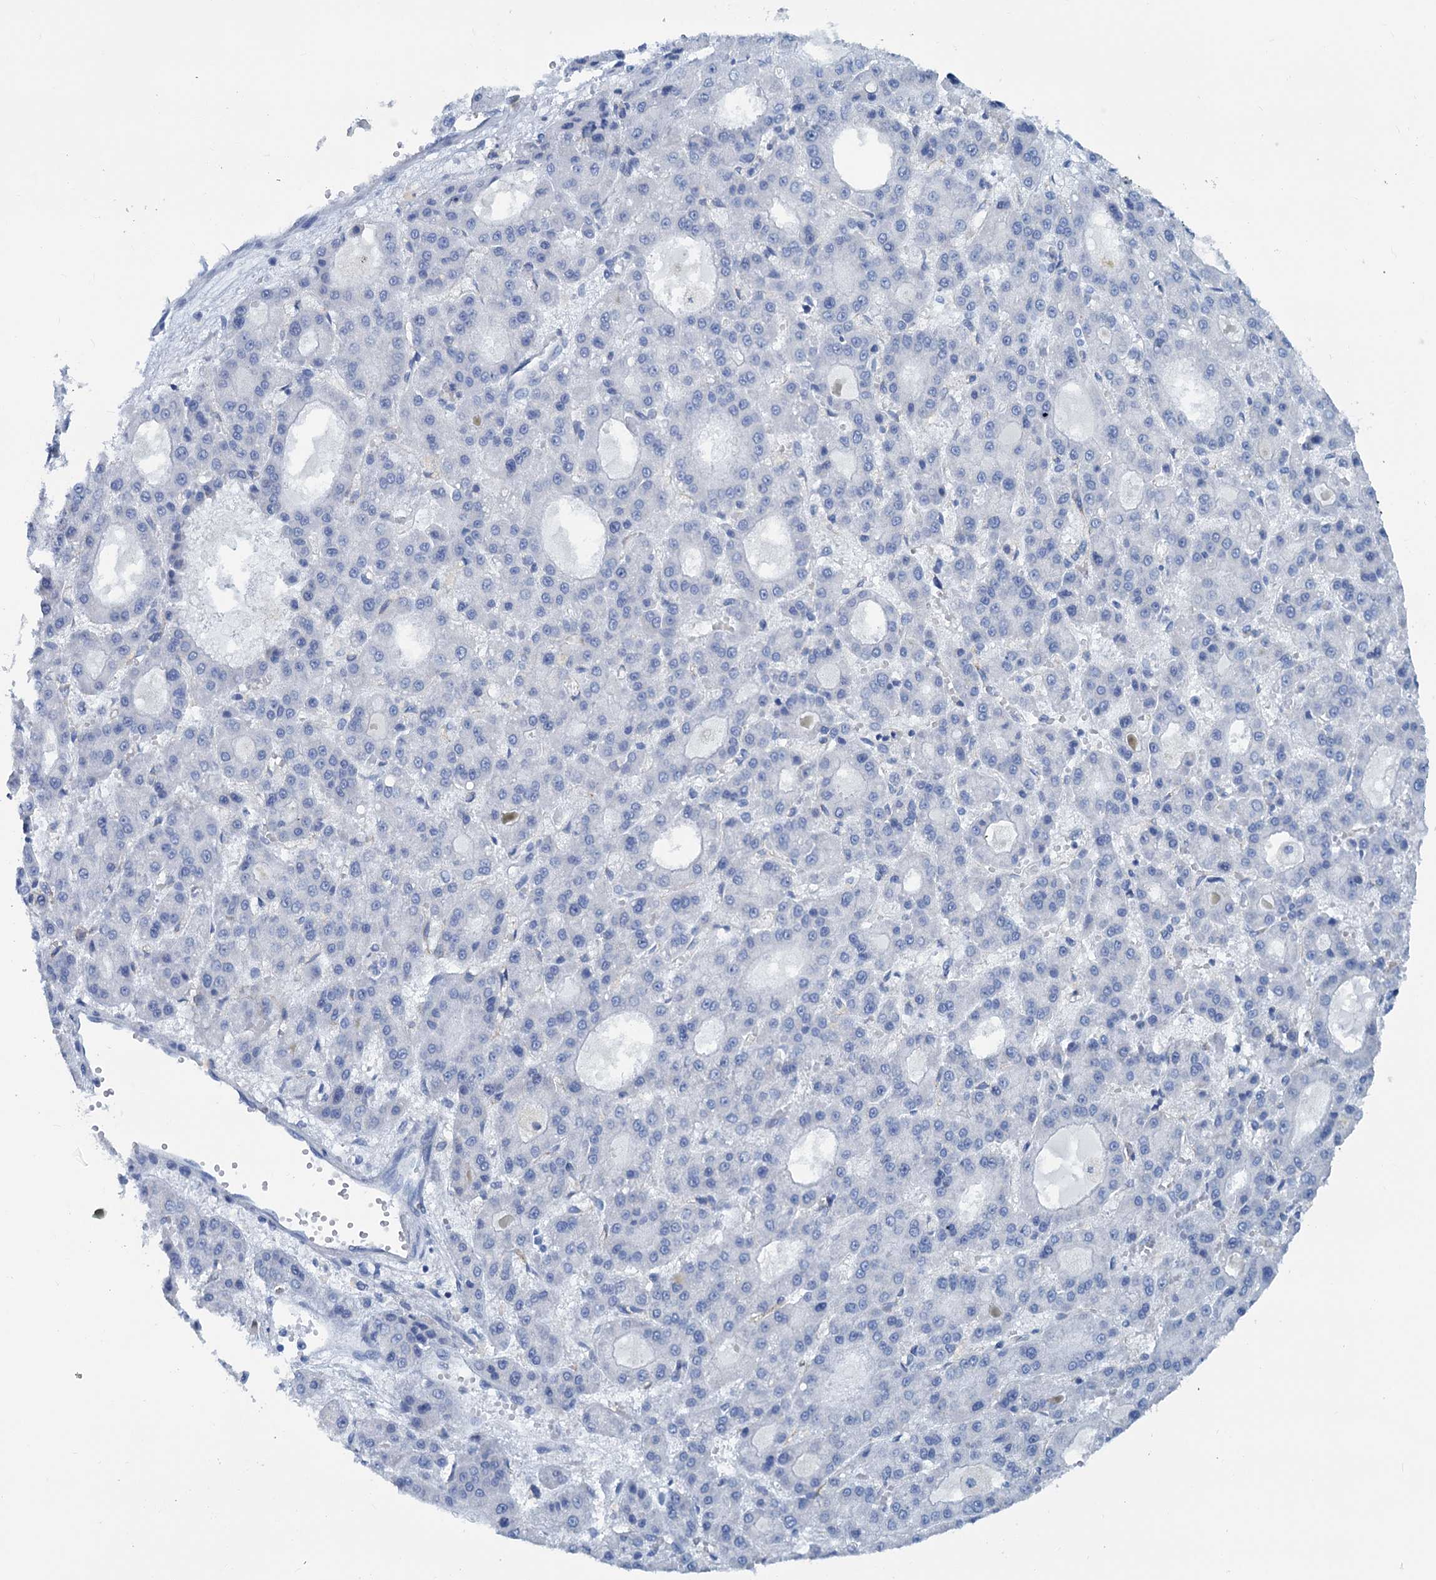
{"staining": {"intensity": "negative", "quantity": "none", "location": "none"}, "tissue": "liver cancer", "cell_type": "Tumor cells", "image_type": "cancer", "snomed": [{"axis": "morphology", "description": "Carcinoma, Hepatocellular, NOS"}, {"axis": "topography", "description": "Liver"}], "caption": "A histopathology image of human liver cancer is negative for staining in tumor cells.", "gene": "SLC1A3", "patient": {"sex": "male", "age": 70}}